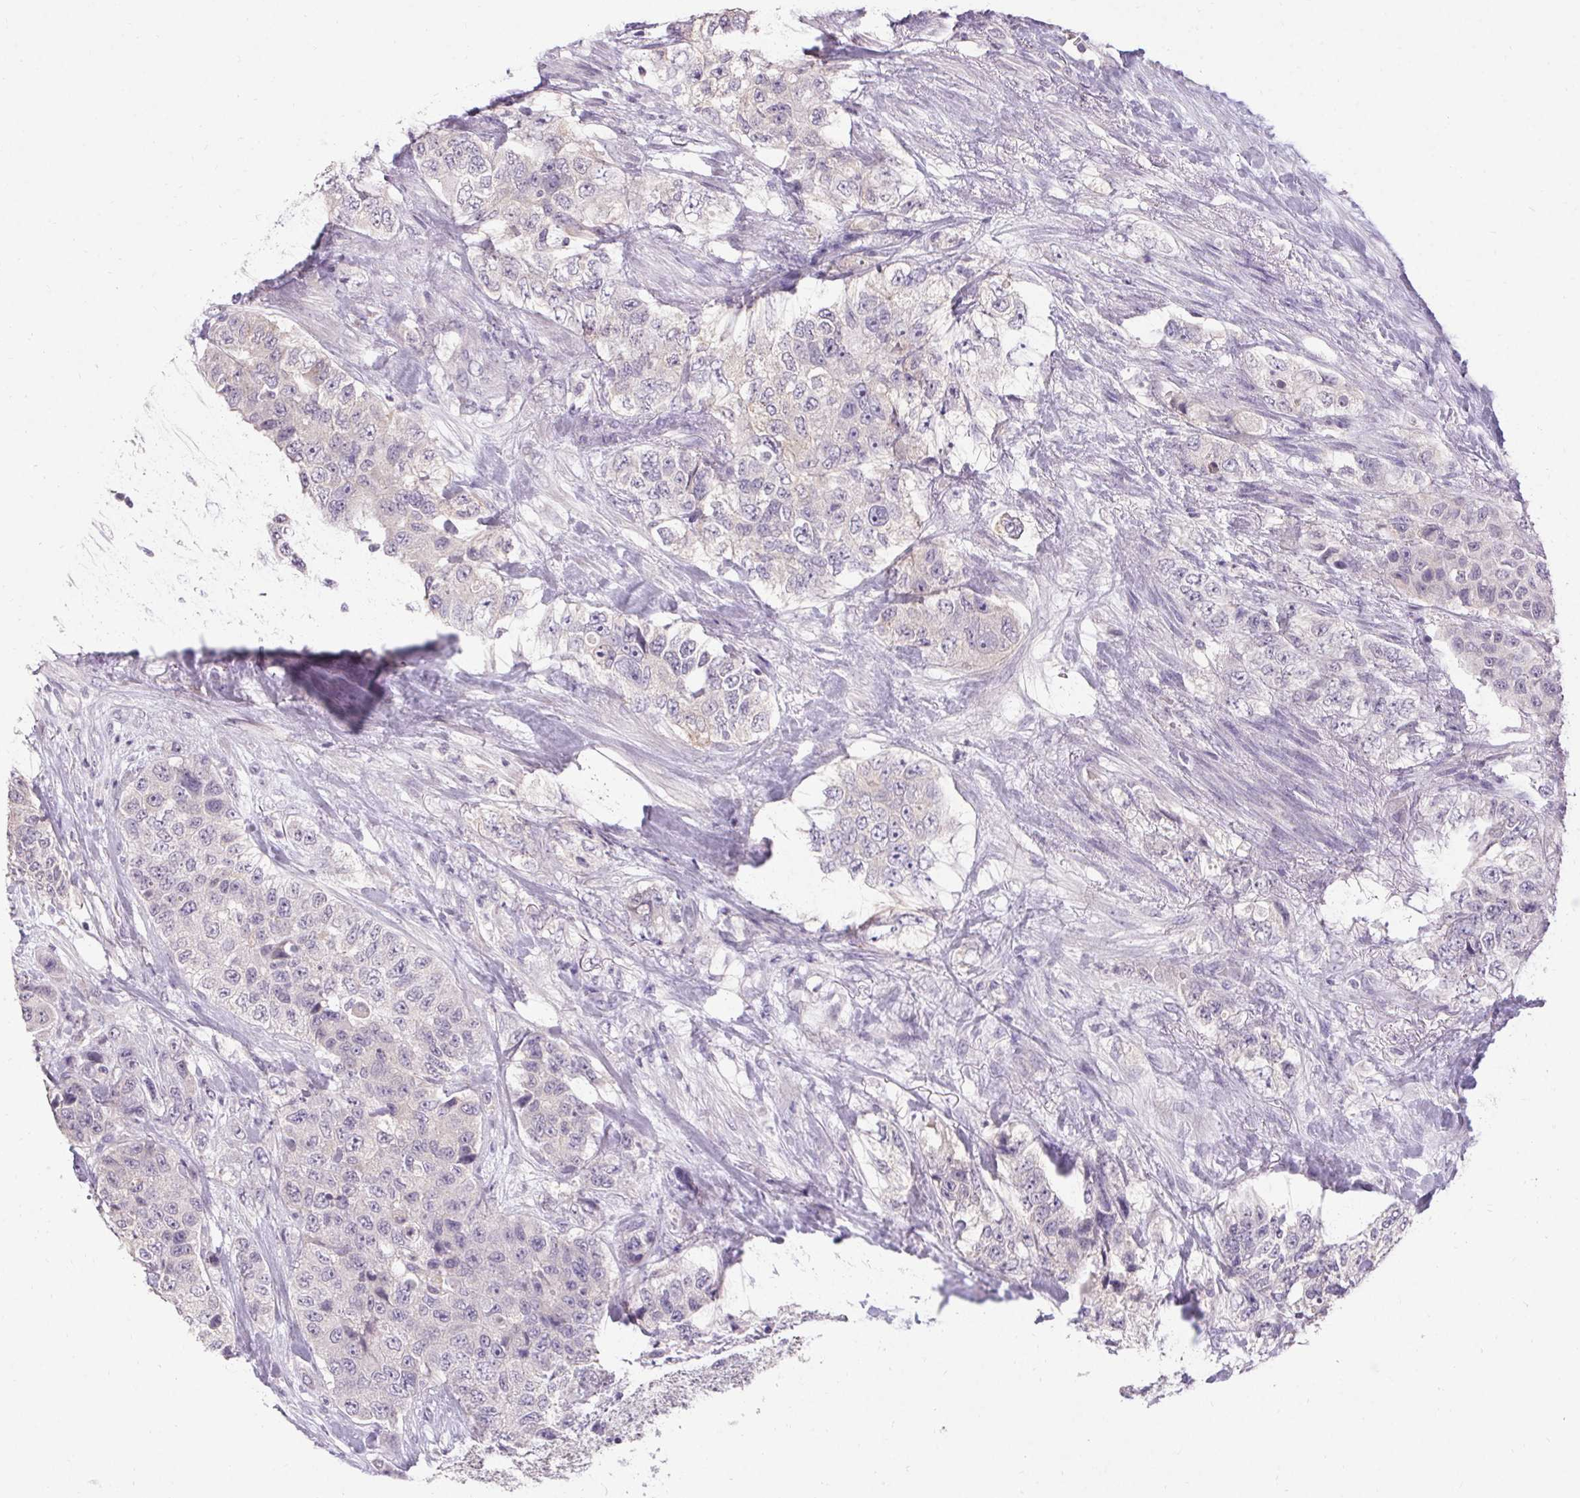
{"staining": {"intensity": "negative", "quantity": "none", "location": "none"}, "tissue": "urothelial cancer", "cell_type": "Tumor cells", "image_type": "cancer", "snomed": [{"axis": "morphology", "description": "Urothelial carcinoma, High grade"}, {"axis": "topography", "description": "Urinary bladder"}], "caption": "This micrograph is of urothelial cancer stained with IHC to label a protein in brown with the nuclei are counter-stained blue. There is no expression in tumor cells.", "gene": "HSD17B3", "patient": {"sex": "female", "age": 78}}